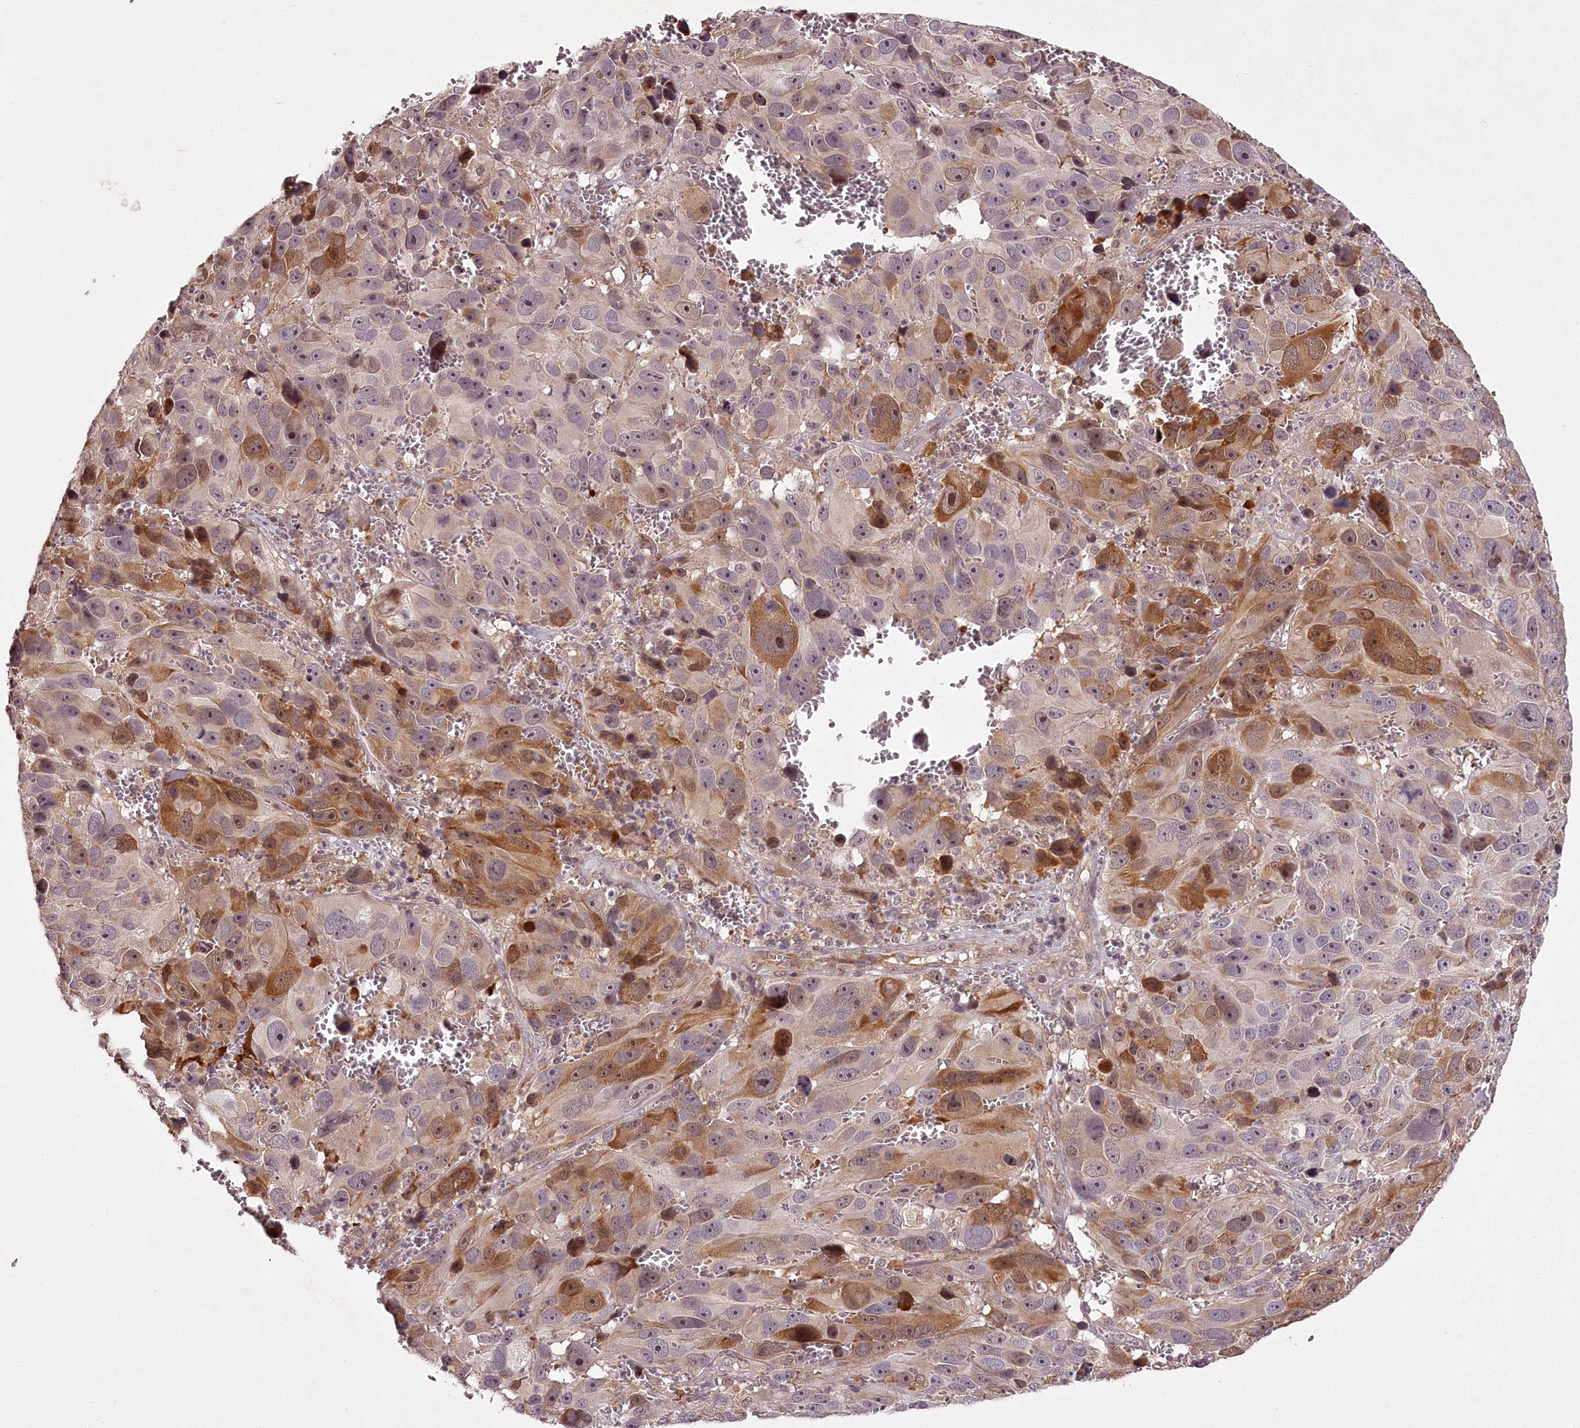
{"staining": {"intensity": "moderate", "quantity": "25%-75%", "location": "cytoplasmic/membranous"}, "tissue": "melanoma", "cell_type": "Tumor cells", "image_type": "cancer", "snomed": [{"axis": "morphology", "description": "Malignant melanoma, NOS"}, {"axis": "topography", "description": "Skin"}], "caption": "Human malignant melanoma stained with a brown dye shows moderate cytoplasmic/membranous positive positivity in approximately 25%-75% of tumor cells.", "gene": "CCDC92", "patient": {"sex": "male", "age": 84}}